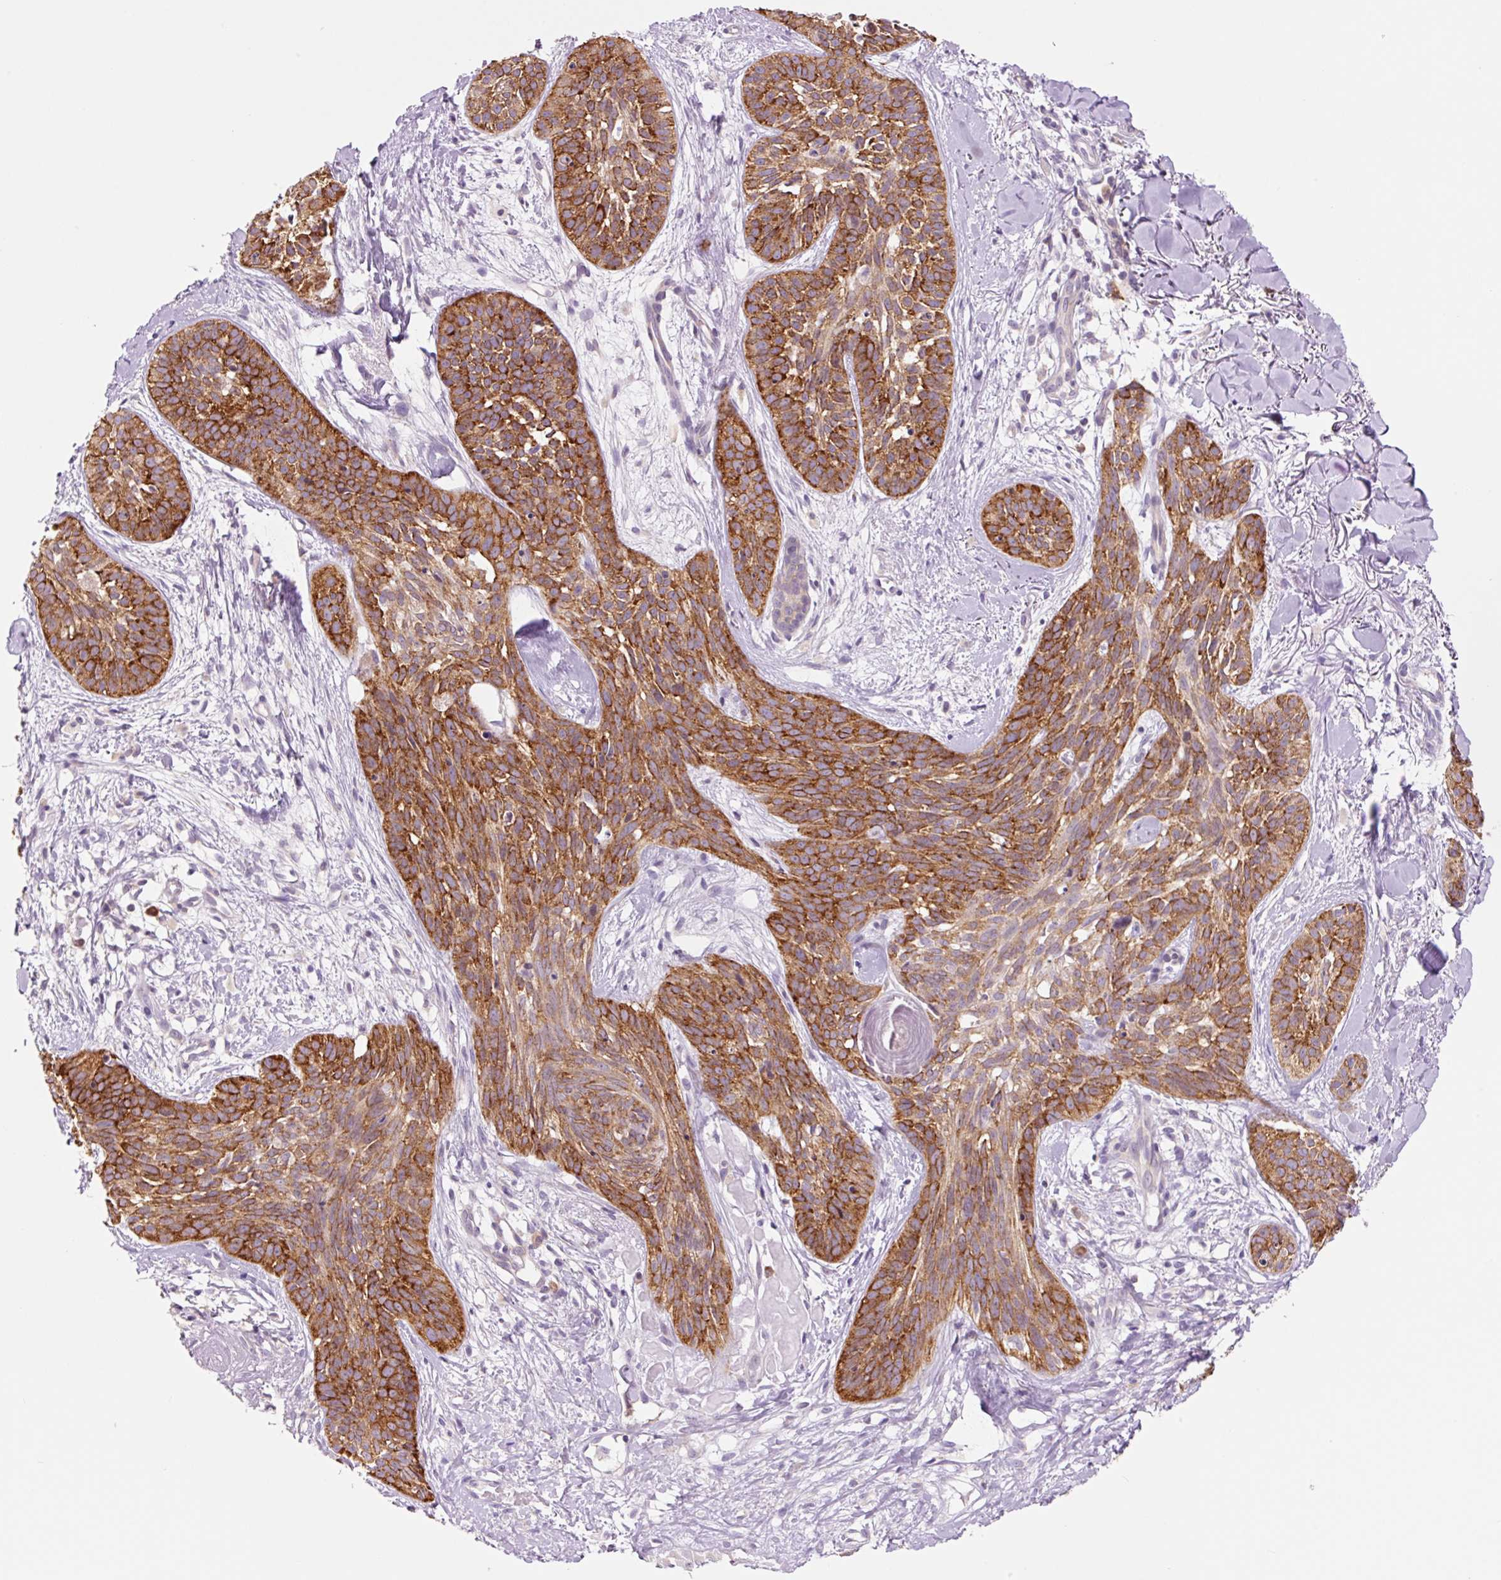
{"staining": {"intensity": "strong", "quantity": ">75%", "location": "cytoplasmic/membranous"}, "tissue": "skin cancer", "cell_type": "Tumor cells", "image_type": "cancer", "snomed": [{"axis": "morphology", "description": "Basal cell carcinoma"}, {"axis": "topography", "description": "Skin"}], "caption": "Strong cytoplasmic/membranous staining is appreciated in approximately >75% of tumor cells in skin cancer. Immunohistochemistry stains the protein of interest in brown and the nuclei are stained blue.", "gene": "RPL41", "patient": {"sex": "male", "age": 52}}